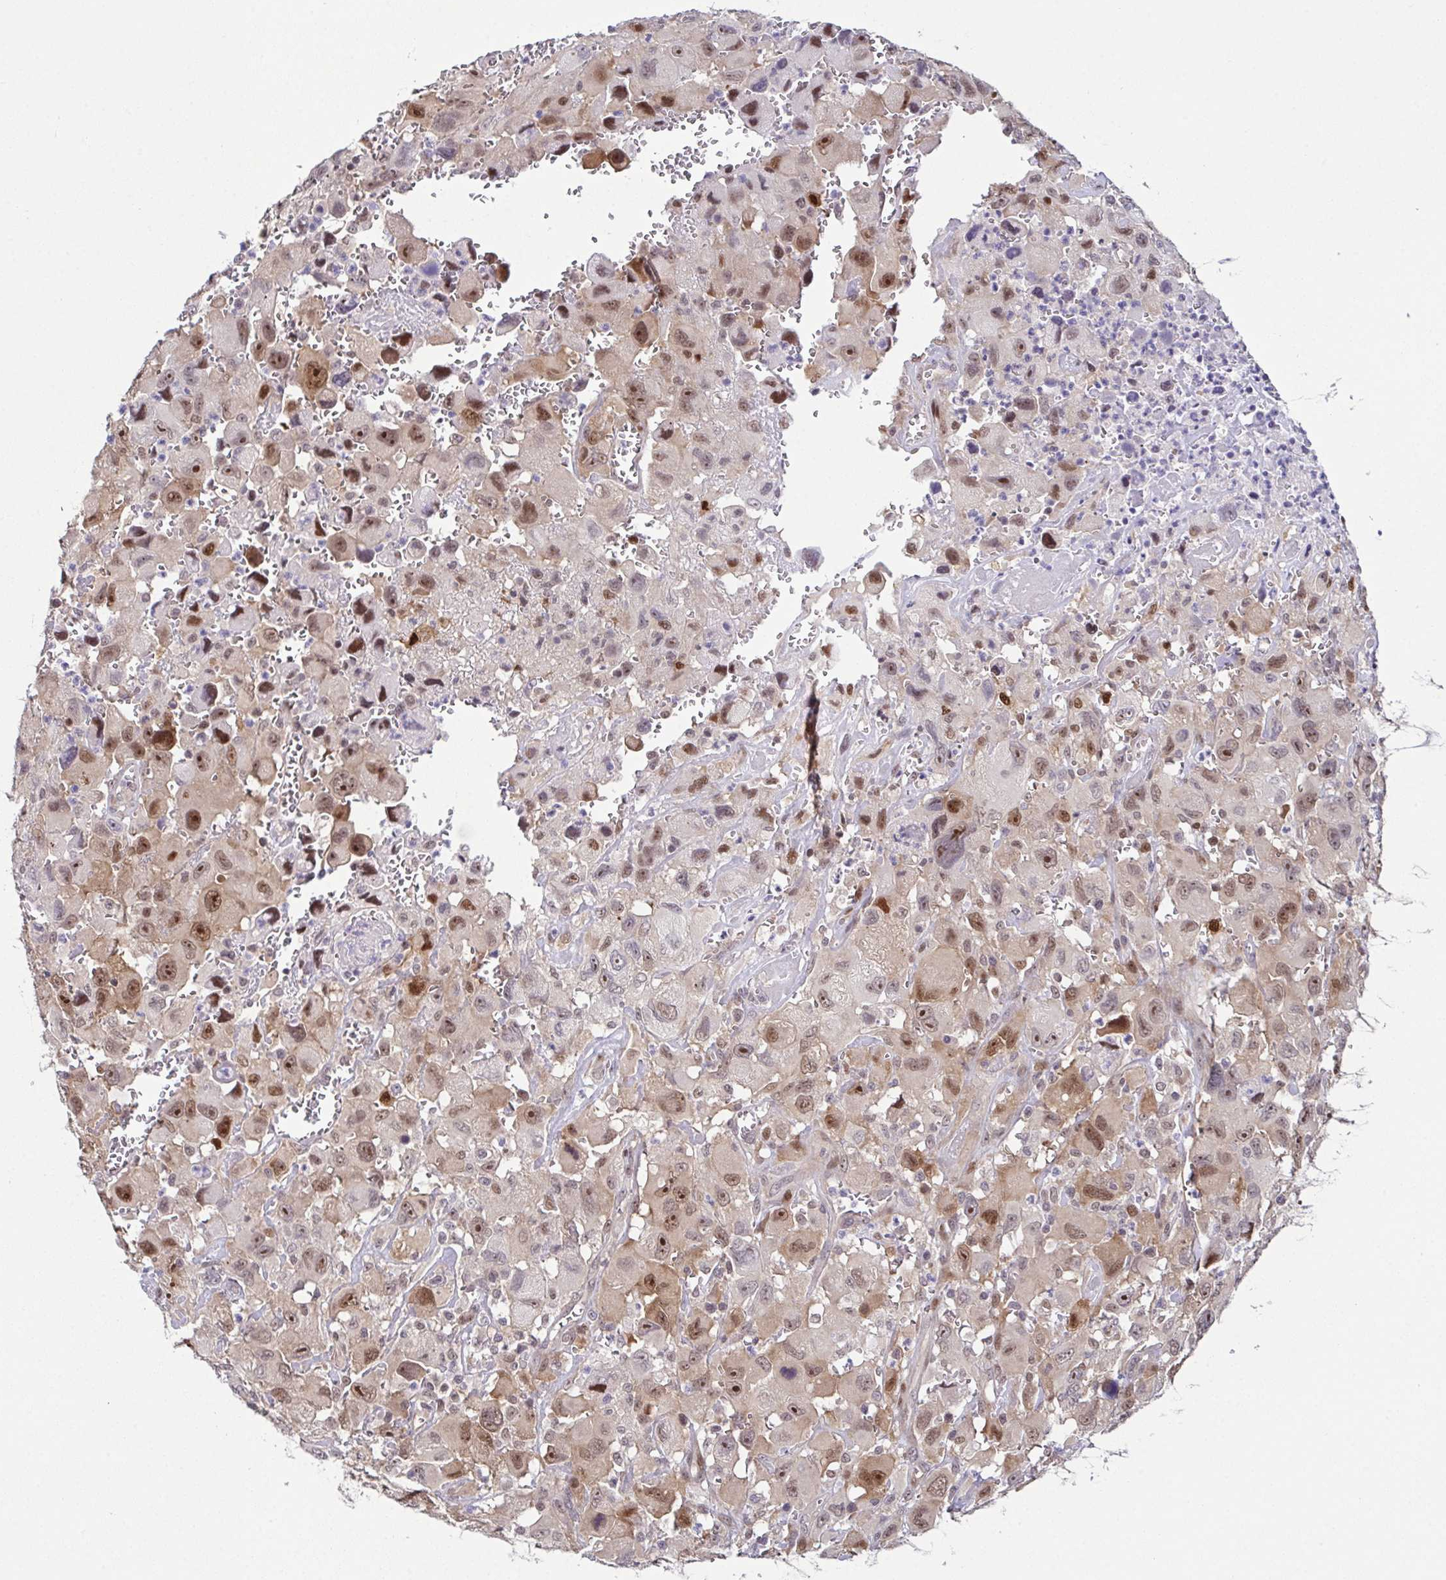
{"staining": {"intensity": "moderate", "quantity": ">75%", "location": "nuclear"}, "tissue": "head and neck cancer", "cell_type": "Tumor cells", "image_type": "cancer", "snomed": [{"axis": "morphology", "description": "Squamous cell carcinoma, NOS"}, {"axis": "morphology", "description": "Squamous cell carcinoma, metastatic, NOS"}, {"axis": "topography", "description": "Oral tissue"}, {"axis": "topography", "description": "Head-Neck"}], "caption": "IHC of human head and neck squamous cell carcinoma displays medium levels of moderate nuclear positivity in approximately >75% of tumor cells. (Stains: DAB (3,3'-diaminobenzidine) in brown, nuclei in blue, Microscopy: brightfield microscopy at high magnification).", "gene": "DNAJB1", "patient": {"sex": "female", "age": 85}}